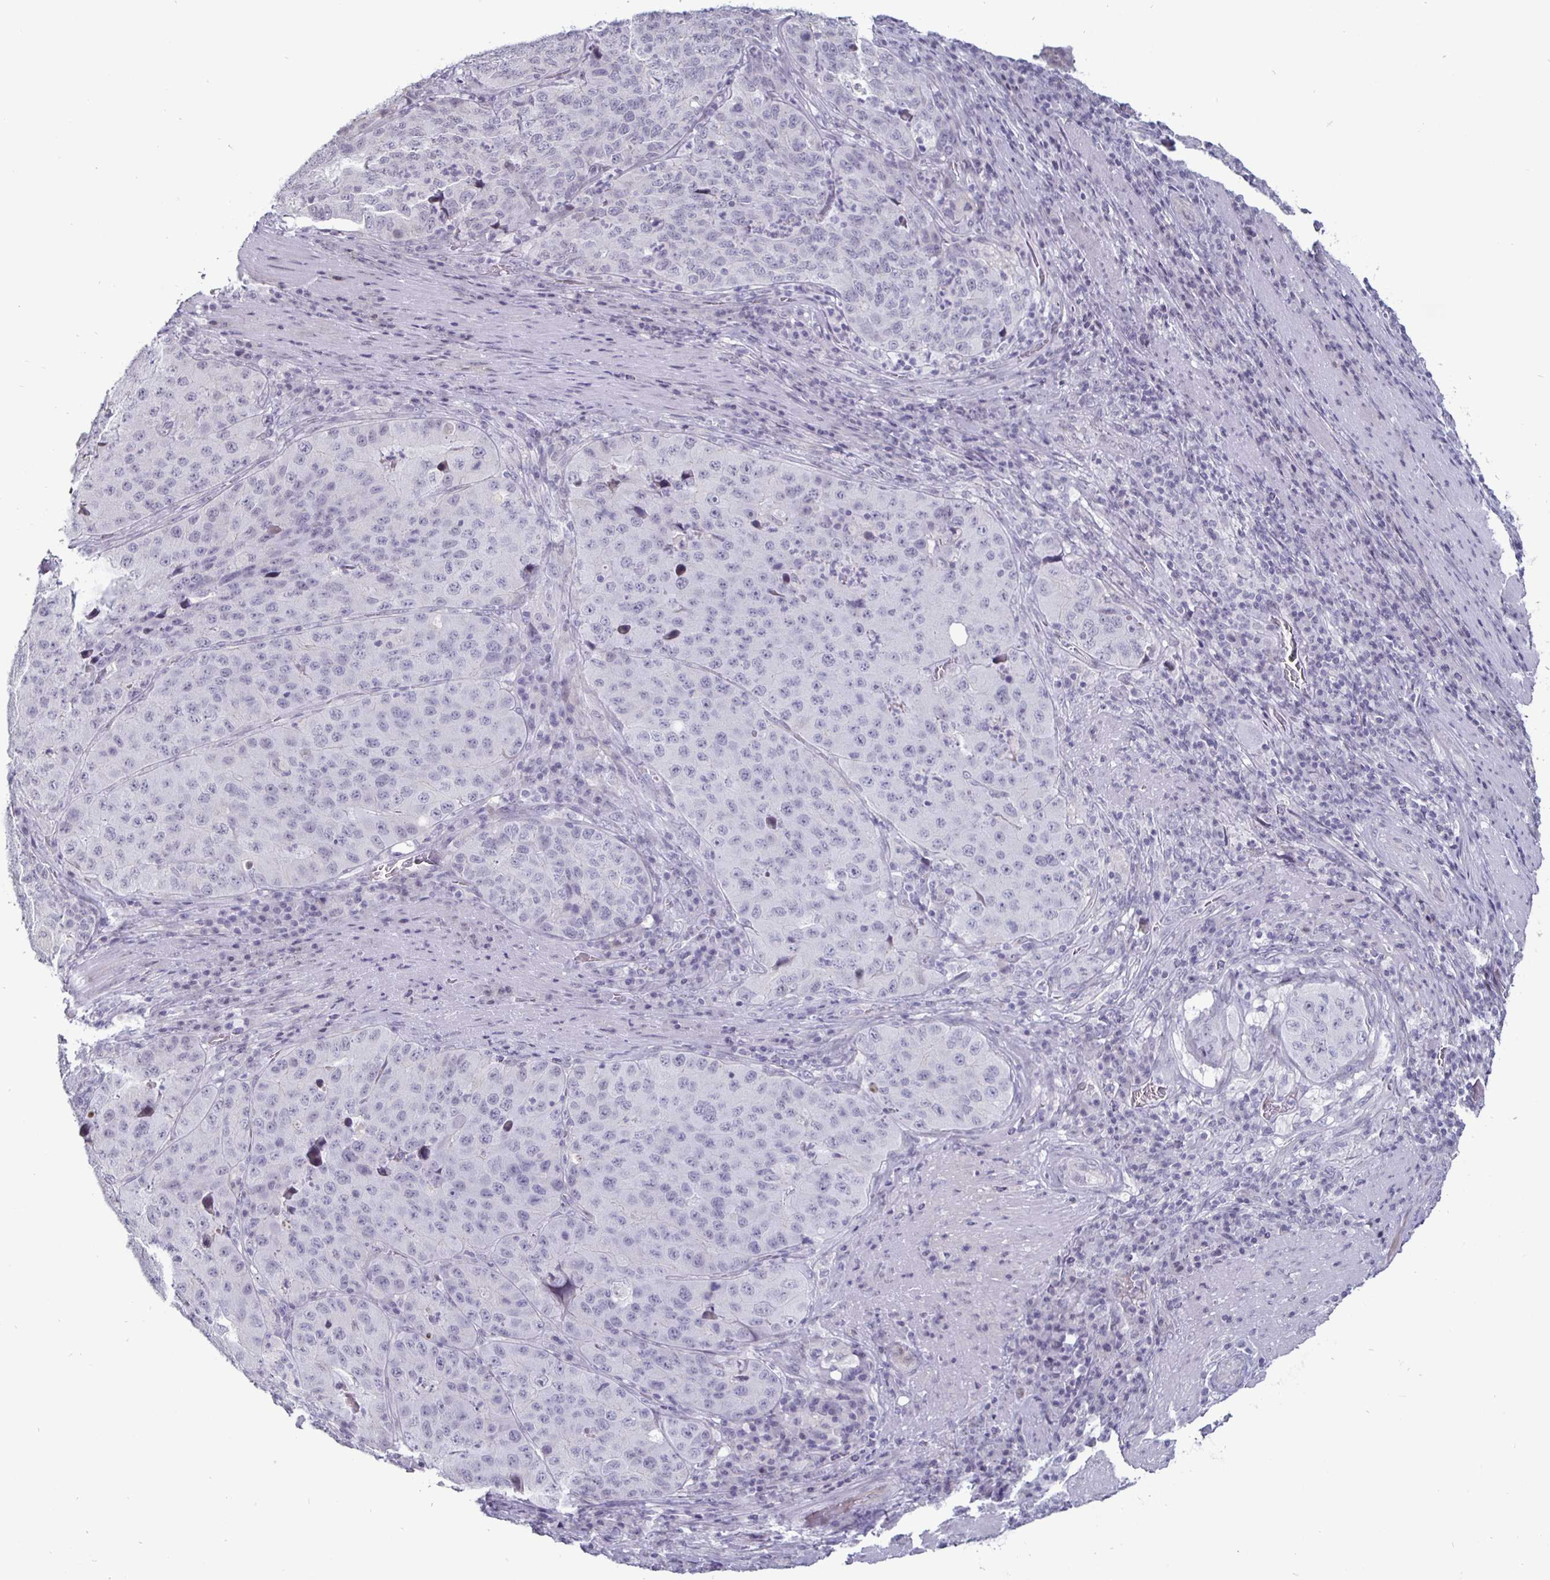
{"staining": {"intensity": "negative", "quantity": "none", "location": "none"}, "tissue": "stomach cancer", "cell_type": "Tumor cells", "image_type": "cancer", "snomed": [{"axis": "morphology", "description": "Adenocarcinoma, NOS"}, {"axis": "topography", "description": "Stomach"}], "caption": "A photomicrograph of human stomach cancer (adenocarcinoma) is negative for staining in tumor cells.", "gene": "OOSP2", "patient": {"sex": "male", "age": 71}}